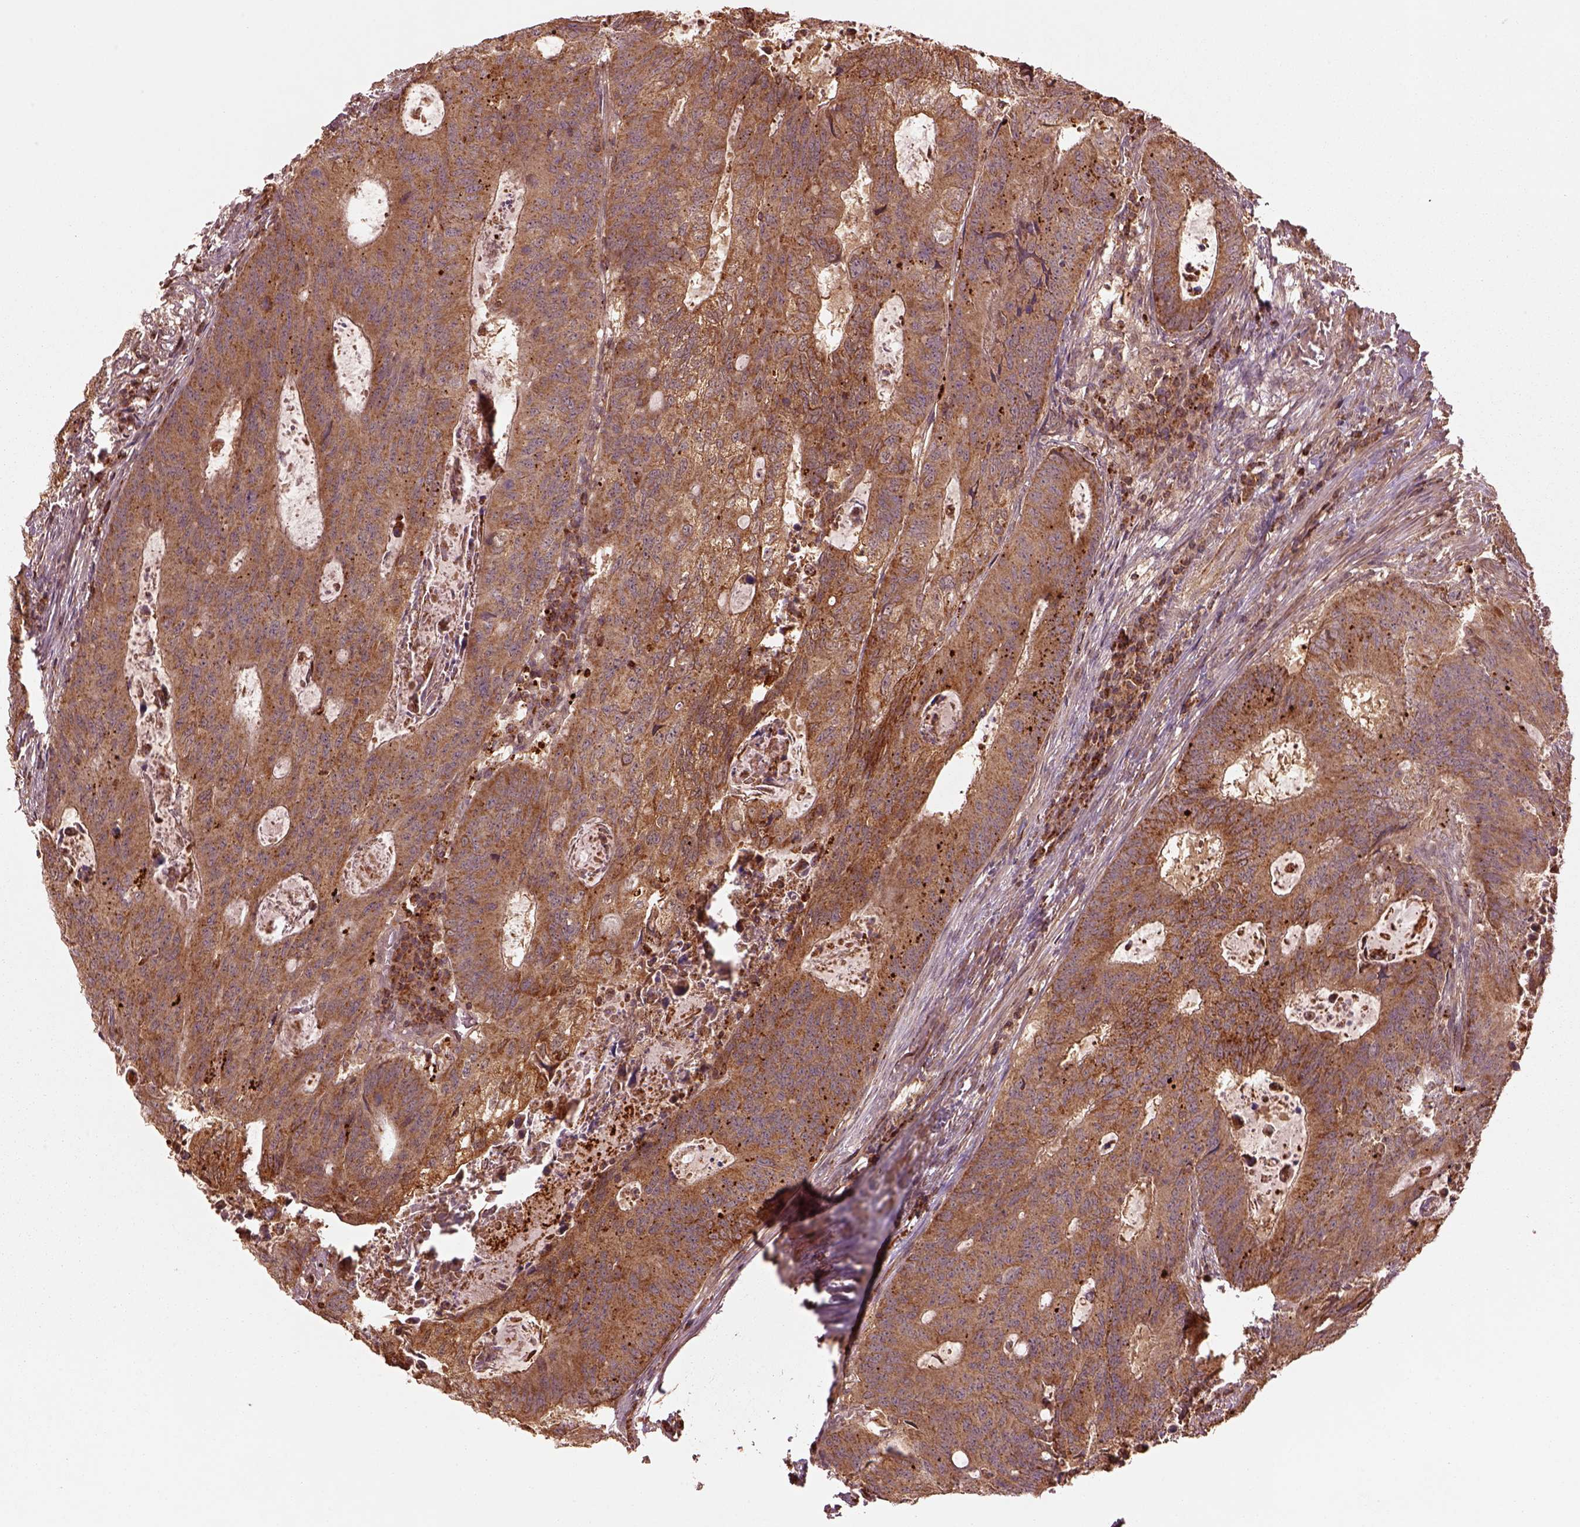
{"staining": {"intensity": "moderate", "quantity": ">75%", "location": "cytoplasmic/membranous"}, "tissue": "colorectal cancer", "cell_type": "Tumor cells", "image_type": "cancer", "snomed": [{"axis": "morphology", "description": "Adenocarcinoma, NOS"}, {"axis": "topography", "description": "Colon"}], "caption": "This histopathology image exhibits IHC staining of human colorectal cancer (adenocarcinoma), with medium moderate cytoplasmic/membranous staining in approximately >75% of tumor cells.", "gene": "SEL1L3", "patient": {"sex": "male", "age": 67}}